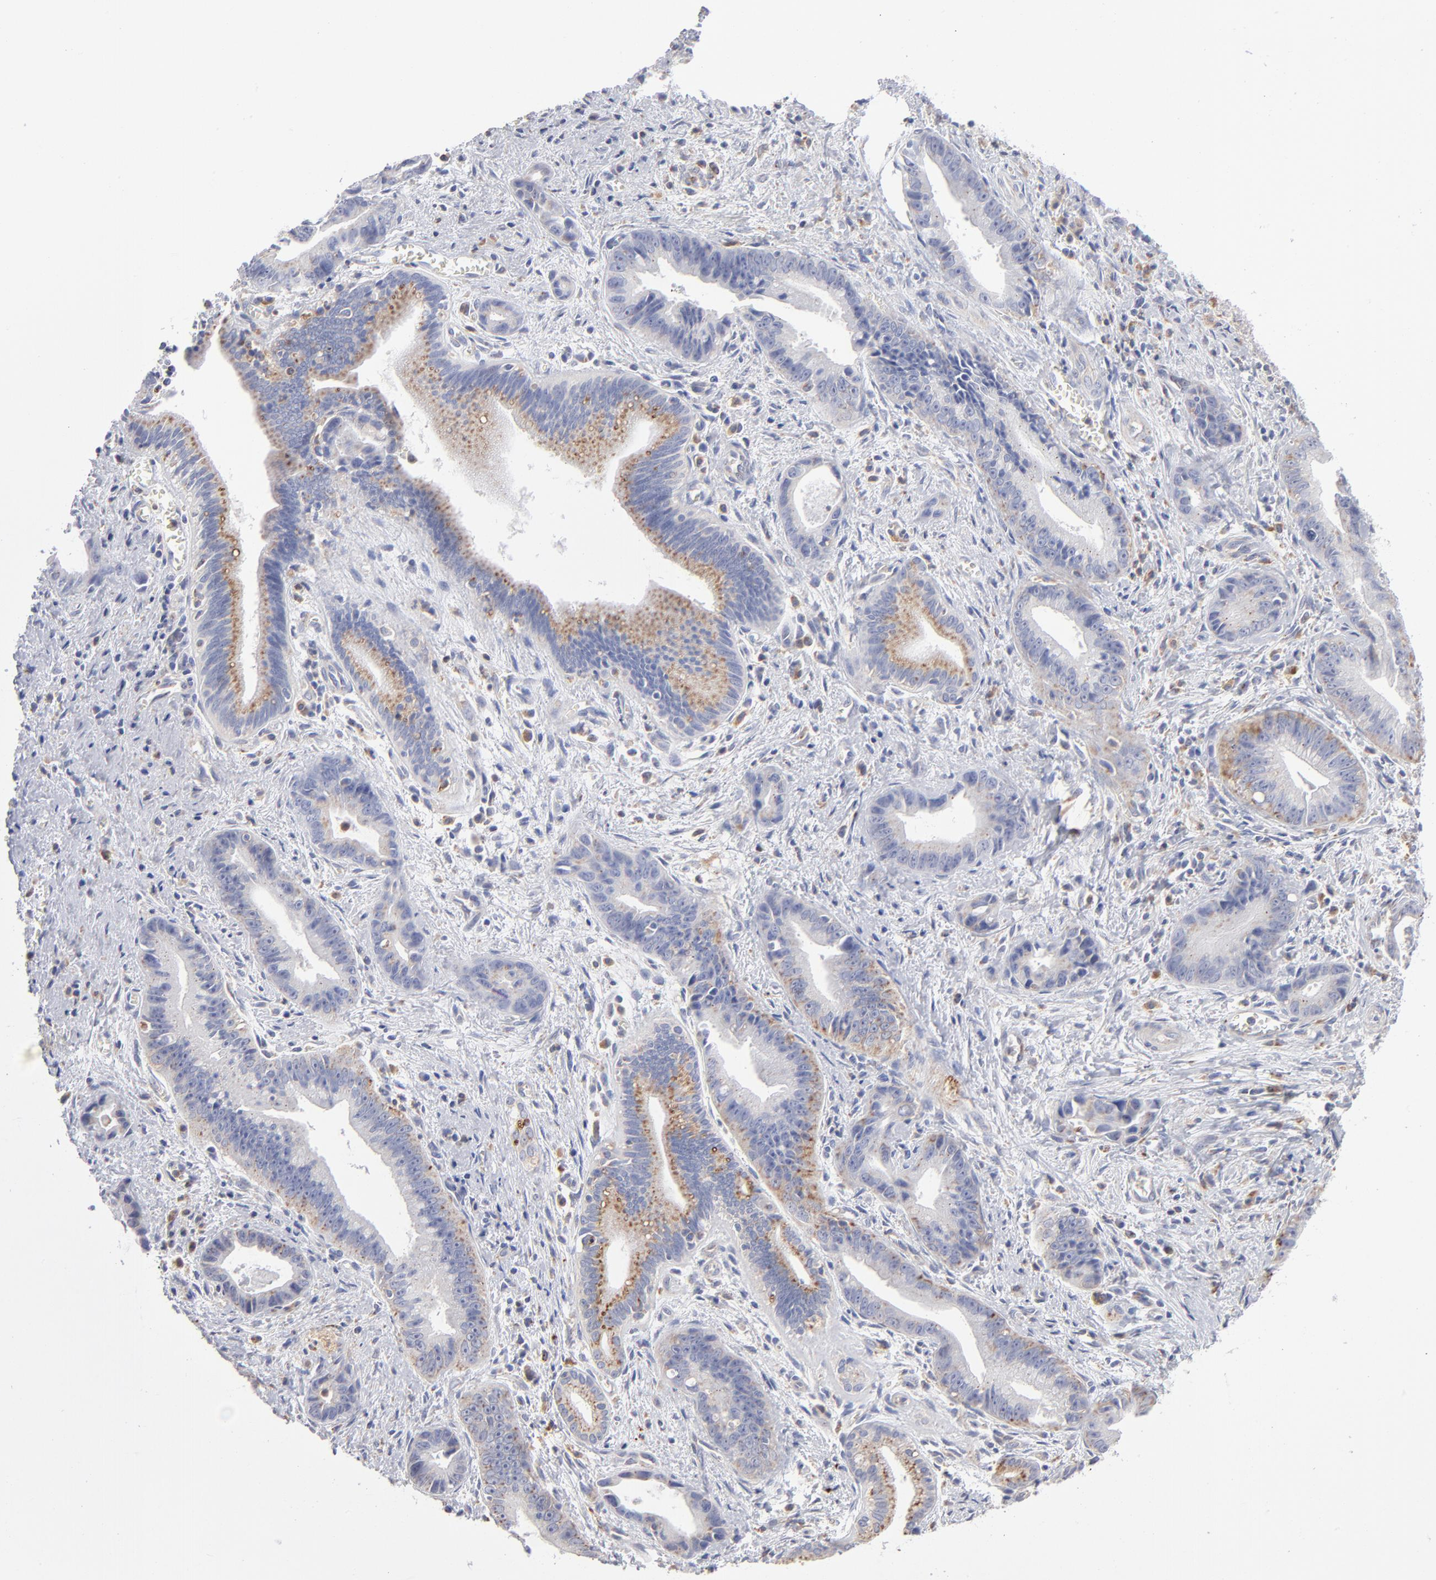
{"staining": {"intensity": "moderate", "quantity": "25%-75%", "location": "cytoplasmic/membranous"}, "tissue": "liver cancer", "cell_type": "Tumor cells", "image_type": "cancer", "snomed": [{"axis": "morphology", "description": "Cholangiocarcinoma"}, {"axis": "topography", "description": "Liver"}], "caption": "Protein expression analysis of human cholangiocarcinoma (liver) reveals moderate cytoplasmic/membranous expression in about 25%-75% of tumor cells.", "gene": "RRAGB", "patient": {"sex": "female", "age": 55}}